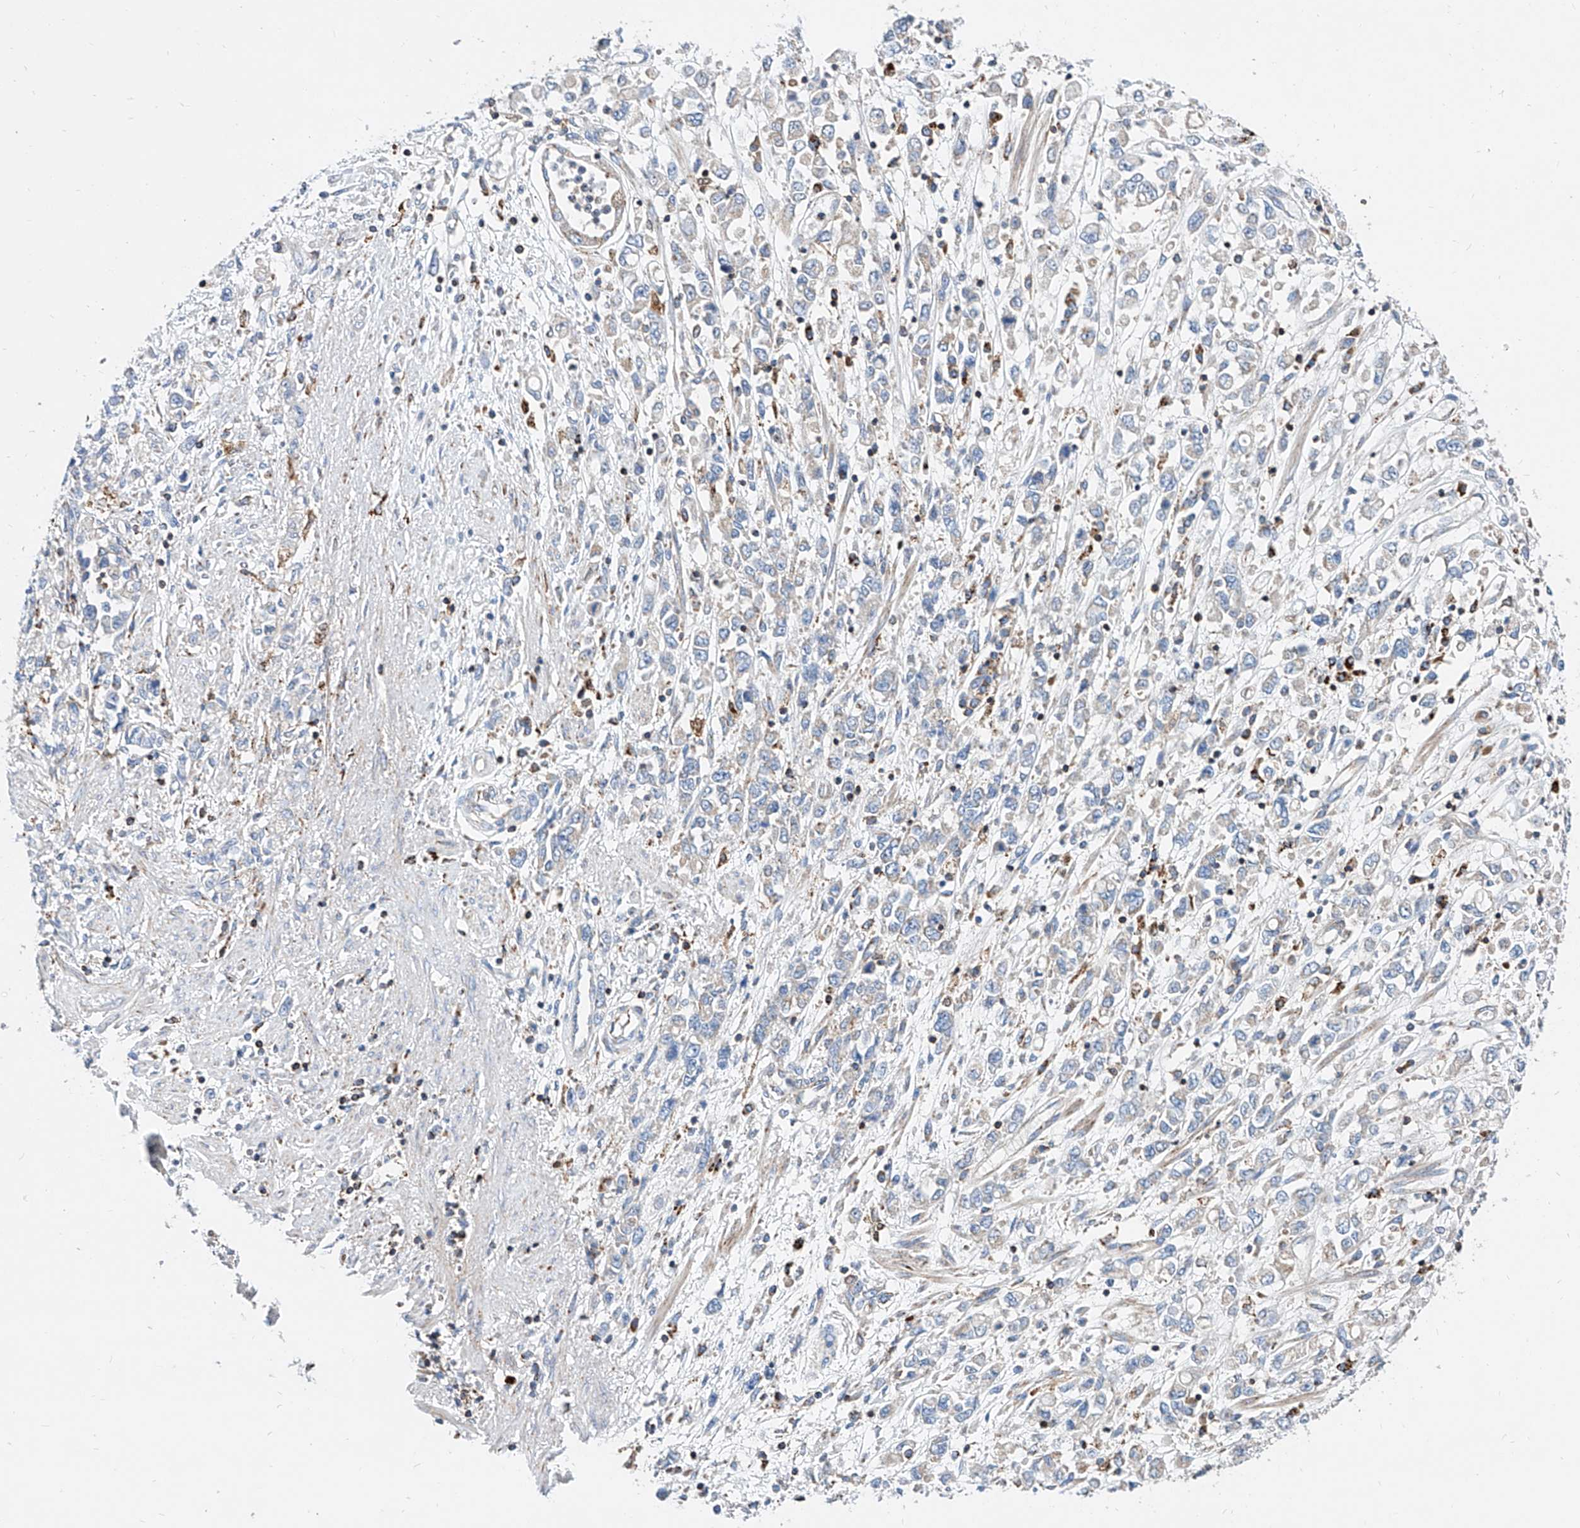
{"staining": {"intensity": "negative", "quantity": "none", "location": "none"}, "tissue": "stomach cancer", "cell_type": "Tumor cells", "image_type": "cancer", "snomed": [{"axis": "morphology", "description": "Adenocarcinoma, NOS"}, {"axis": "topography", "description": "Stomach"}], "caption": "Stomach adenocarcinoma stained for a protein using IHC reveals no positivity tumor cells.", "gene": "CPNE5", "patient": {"sex": "female", "age": 76}}